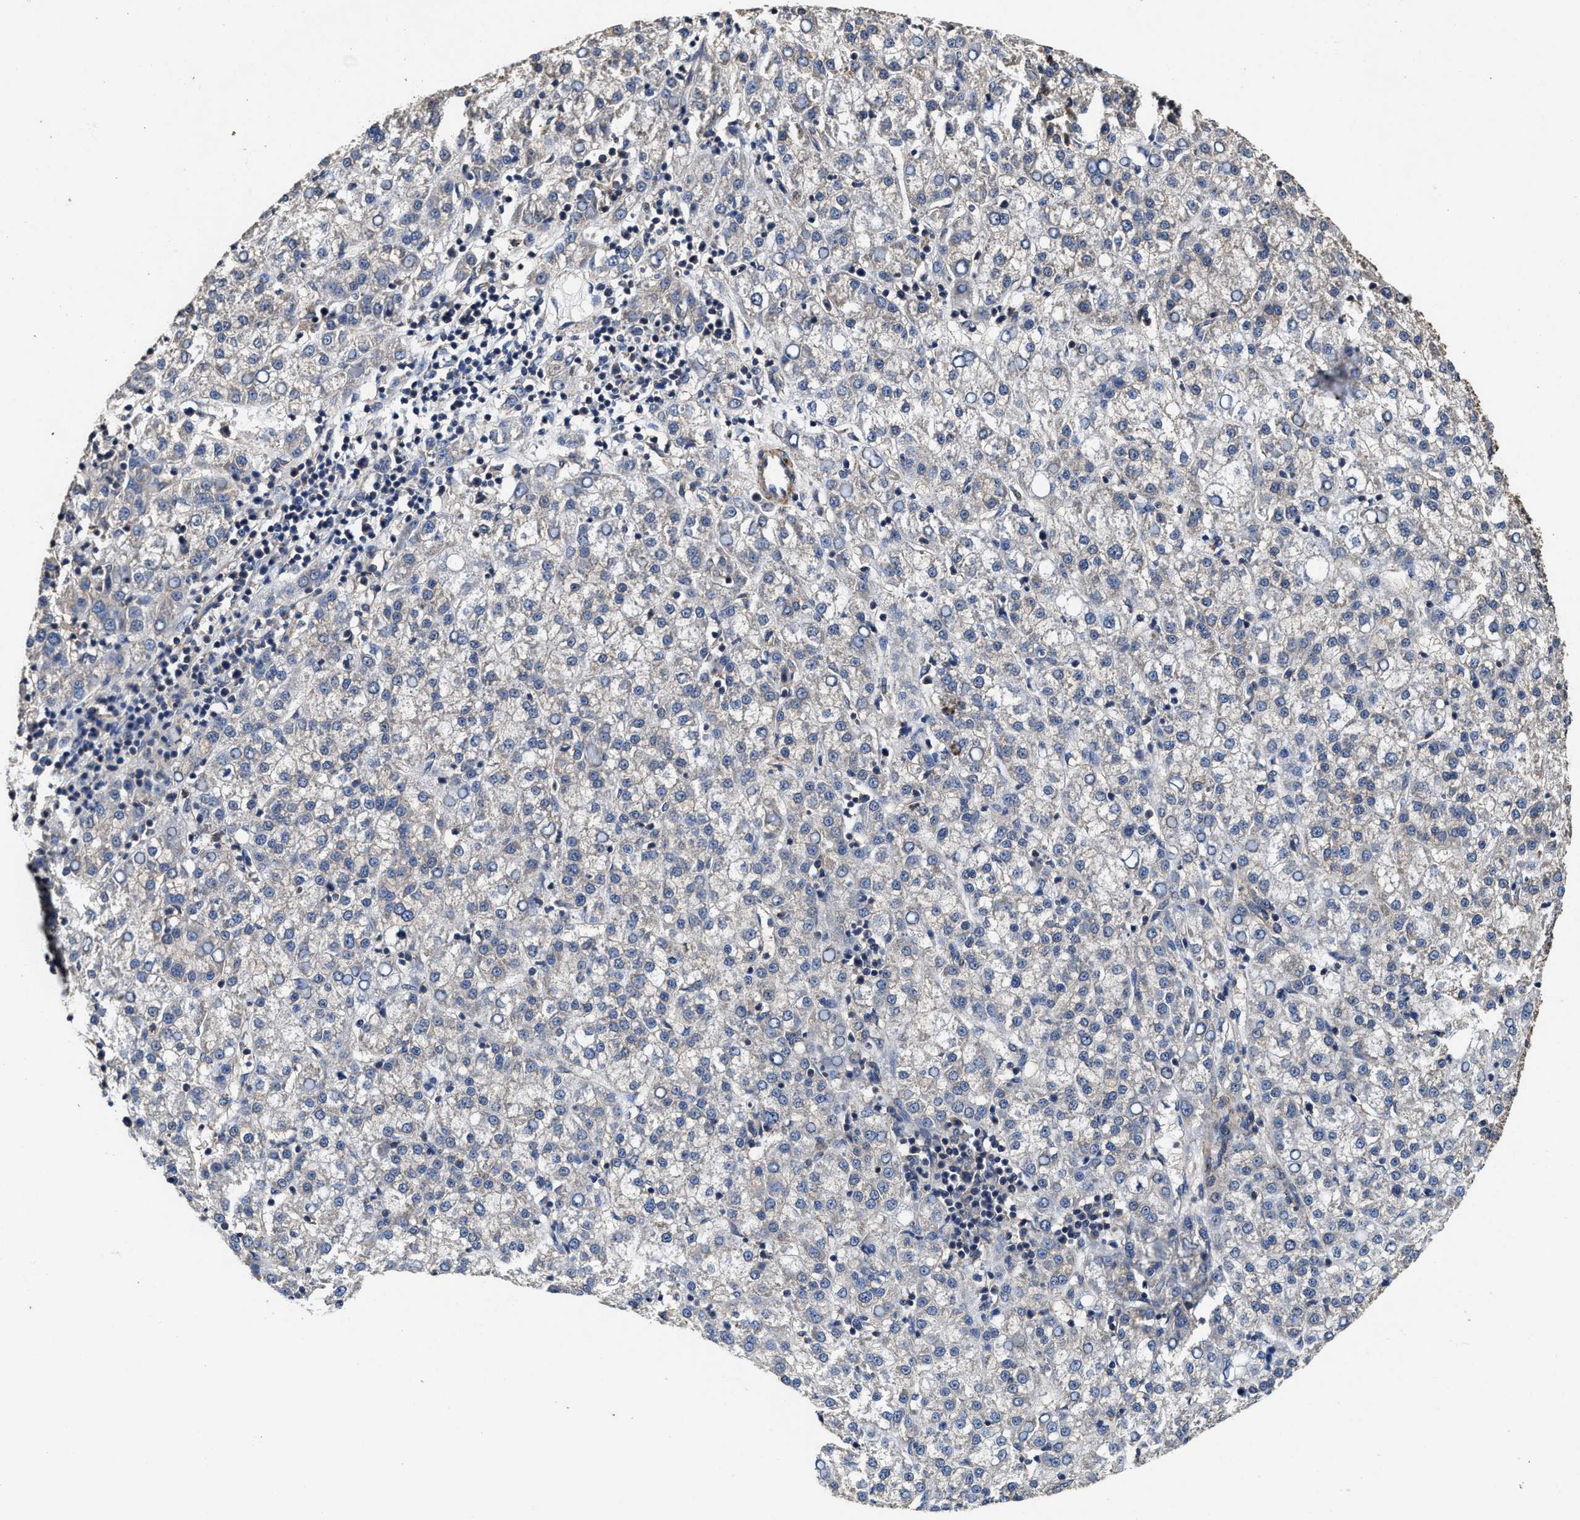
{"staining": {"intensity": "negative", "quantity": "none", "location": "none"}, "tissue": "liver cancer", "cell_type": "Tumor cells", "image_type": "cancer", "snomed": [{"axis": "morphology", "description": "Carcinoma, Hepatocellular, NOS"}, {"axis": "topography", "description": "Liver"}], "caption": "The immunohistochemistry histopathology image has no significant positivity in tumor cells of liver cancer tissue. (DAB (3,3'-diaminobenzidine) IHC, high magnification).", "gene": "SFXN4", "patient": {"sex": "female", "age": 58}}